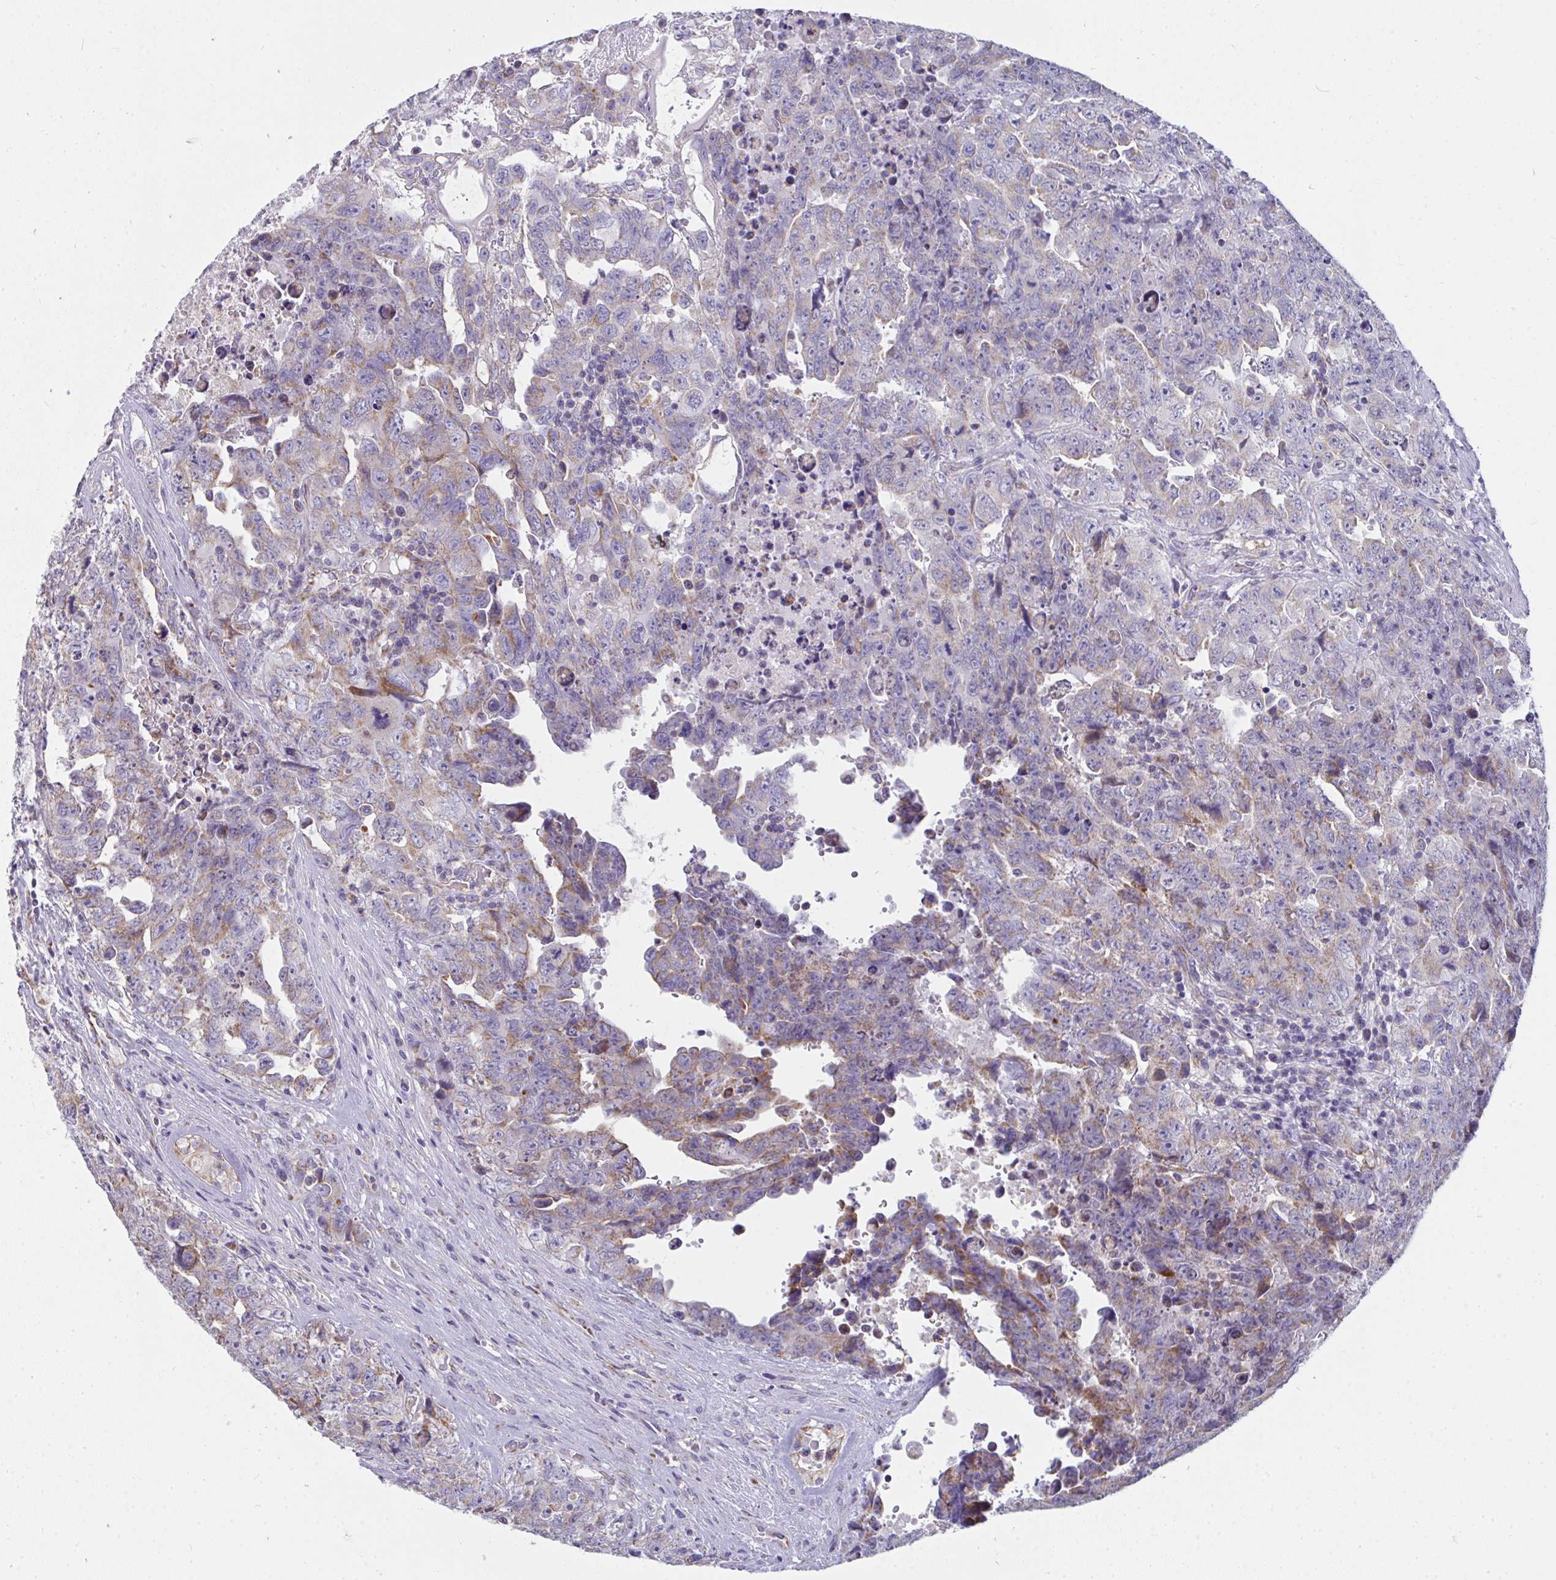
{"staining": {"intensity": "weak", "quantity": "25%-75%", "location": "cytoplasmic/membranous"}, "tissue": "testis cancer", "cell_type": "Tumor cells", "image_type": "cancer", "snomed": [{"axis": "morphology", "description": "Carcinoma, Embryonal, NOS"}, {"axis": "topography", "description": "Testis"}], "caption": "Brown immunohistochemical staining in testis cancer (embryonal carcinoma) exhibits weak cytoplasmic/membranous expression in approximately 25%-75% of tumor cells.", "gene": "FAHD1", "patient": {"sex": "male", "age": 24}}